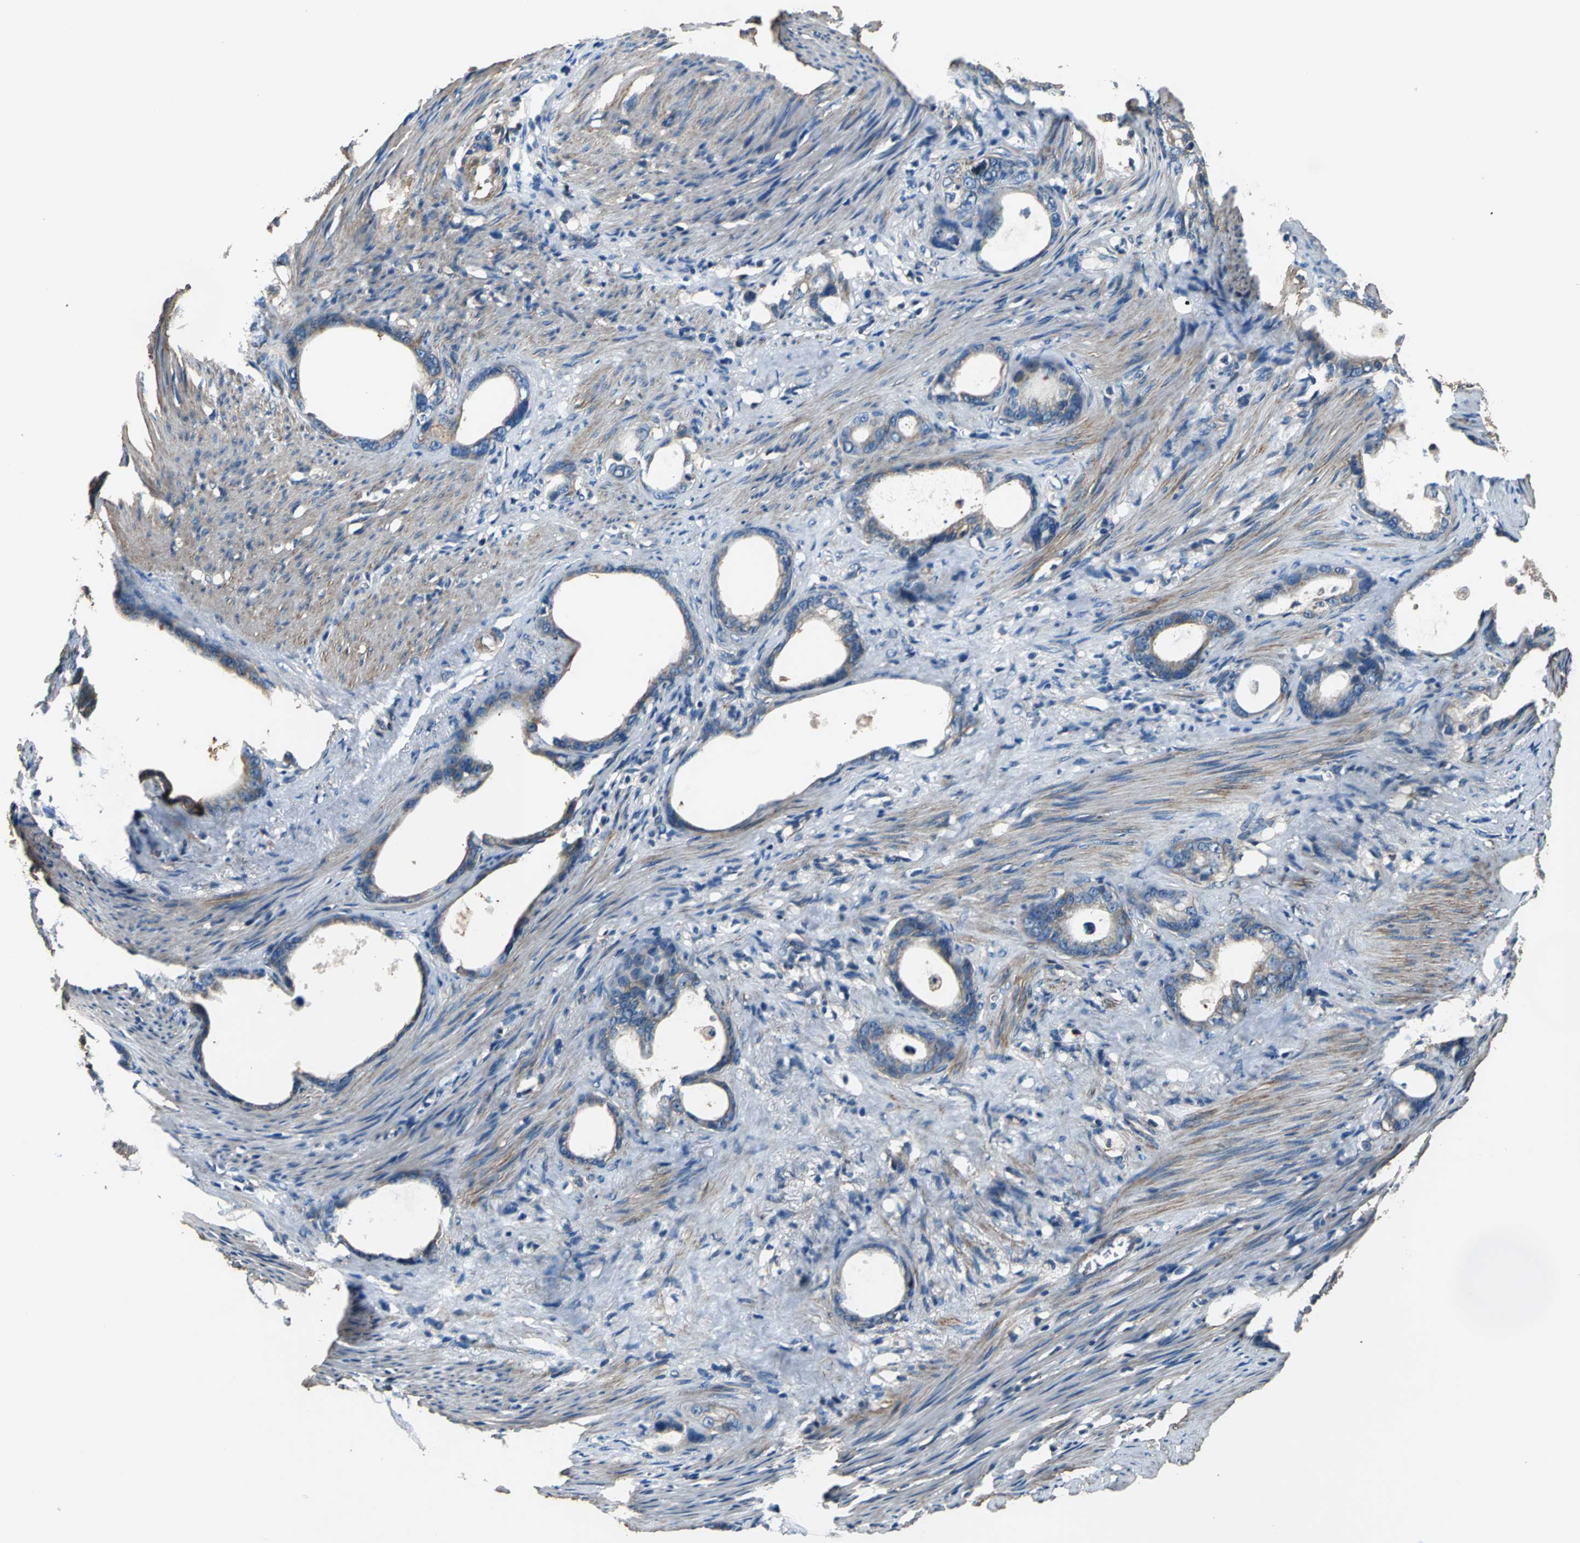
{"staining": {"intensity": "moderate", "quantity": ">75%", "location": "cytoplasmic/membranous"}, "tissue": "stomach cancer", "cell_type": "Tumor cells", "image_type": "cancer", "snomed": [{"axis": "morphology", "description": "Adenocarcinoma, NOS"}, {"axis": "topography", "description": "Stomach"}], "caption": "Stomach cancer (adenocarcinoma) stained for a protein displays moderate cytoplasmic/membranous positivity in tumor cells. The staining was performed using DAB, with brown indicating positive protein expression. Nuclei are stained blue with hematoxylin.", "gene": "PARVA", "patient": {"sex": "female", "age": 75}}